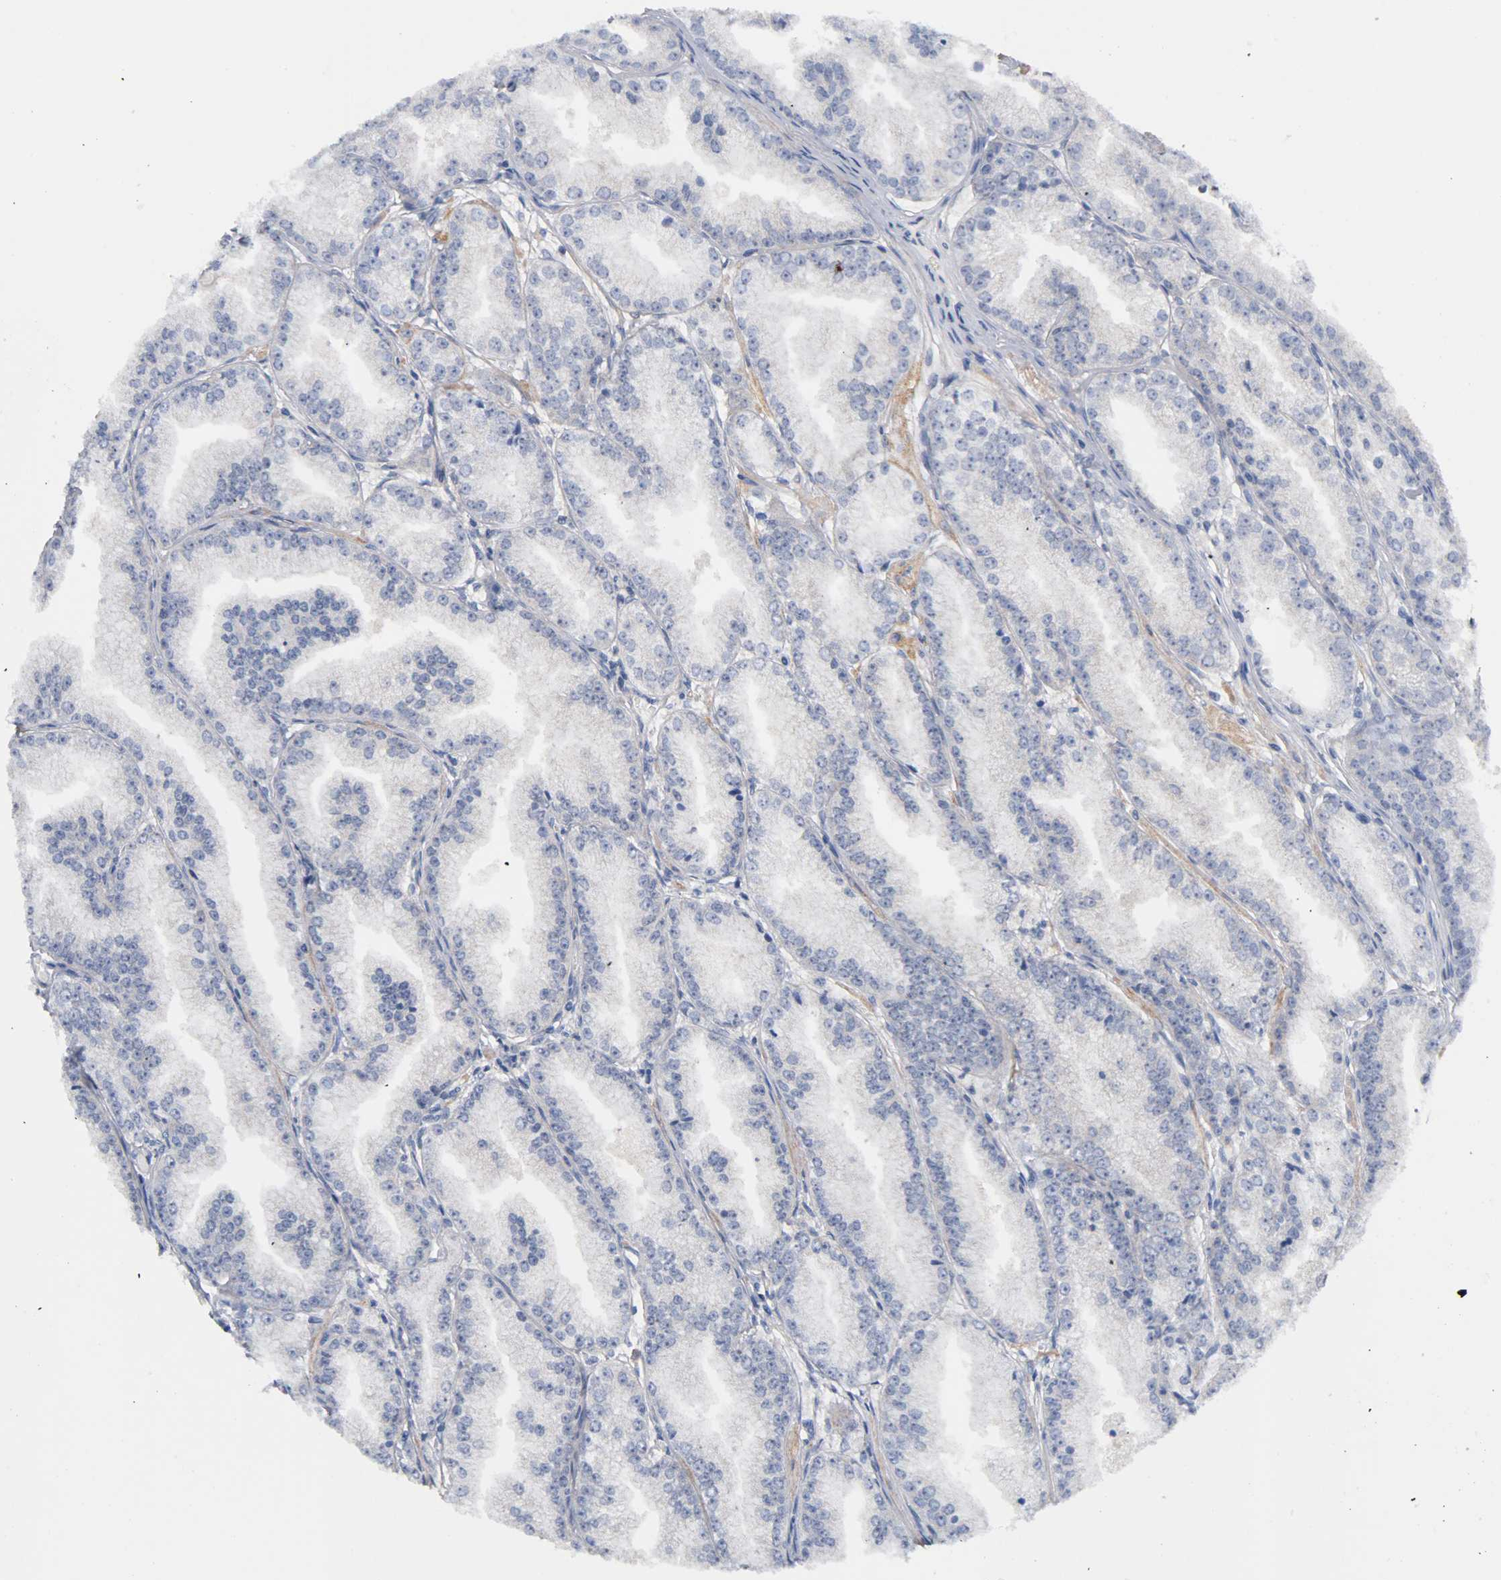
{"staining": {"intensity": "negative", "quantity": "none", "location": "none"}, "tissue": "prostate cancer", "cell_type": "Tumor cells", "image_type": "cancer", "snomed": [{"axis": "morphology", "description": "Adenocarcinoma, High grade"}, {"axis": "topography", "description": "Prostate"}], "caption": "A high-resolution micrograph shows IHC staining of prostate high-grade adenocarcinoma, which shows no significant staining in tumor cells.", "gene": "UBE2M", "patient": {"sex": "male", "age": 61}}